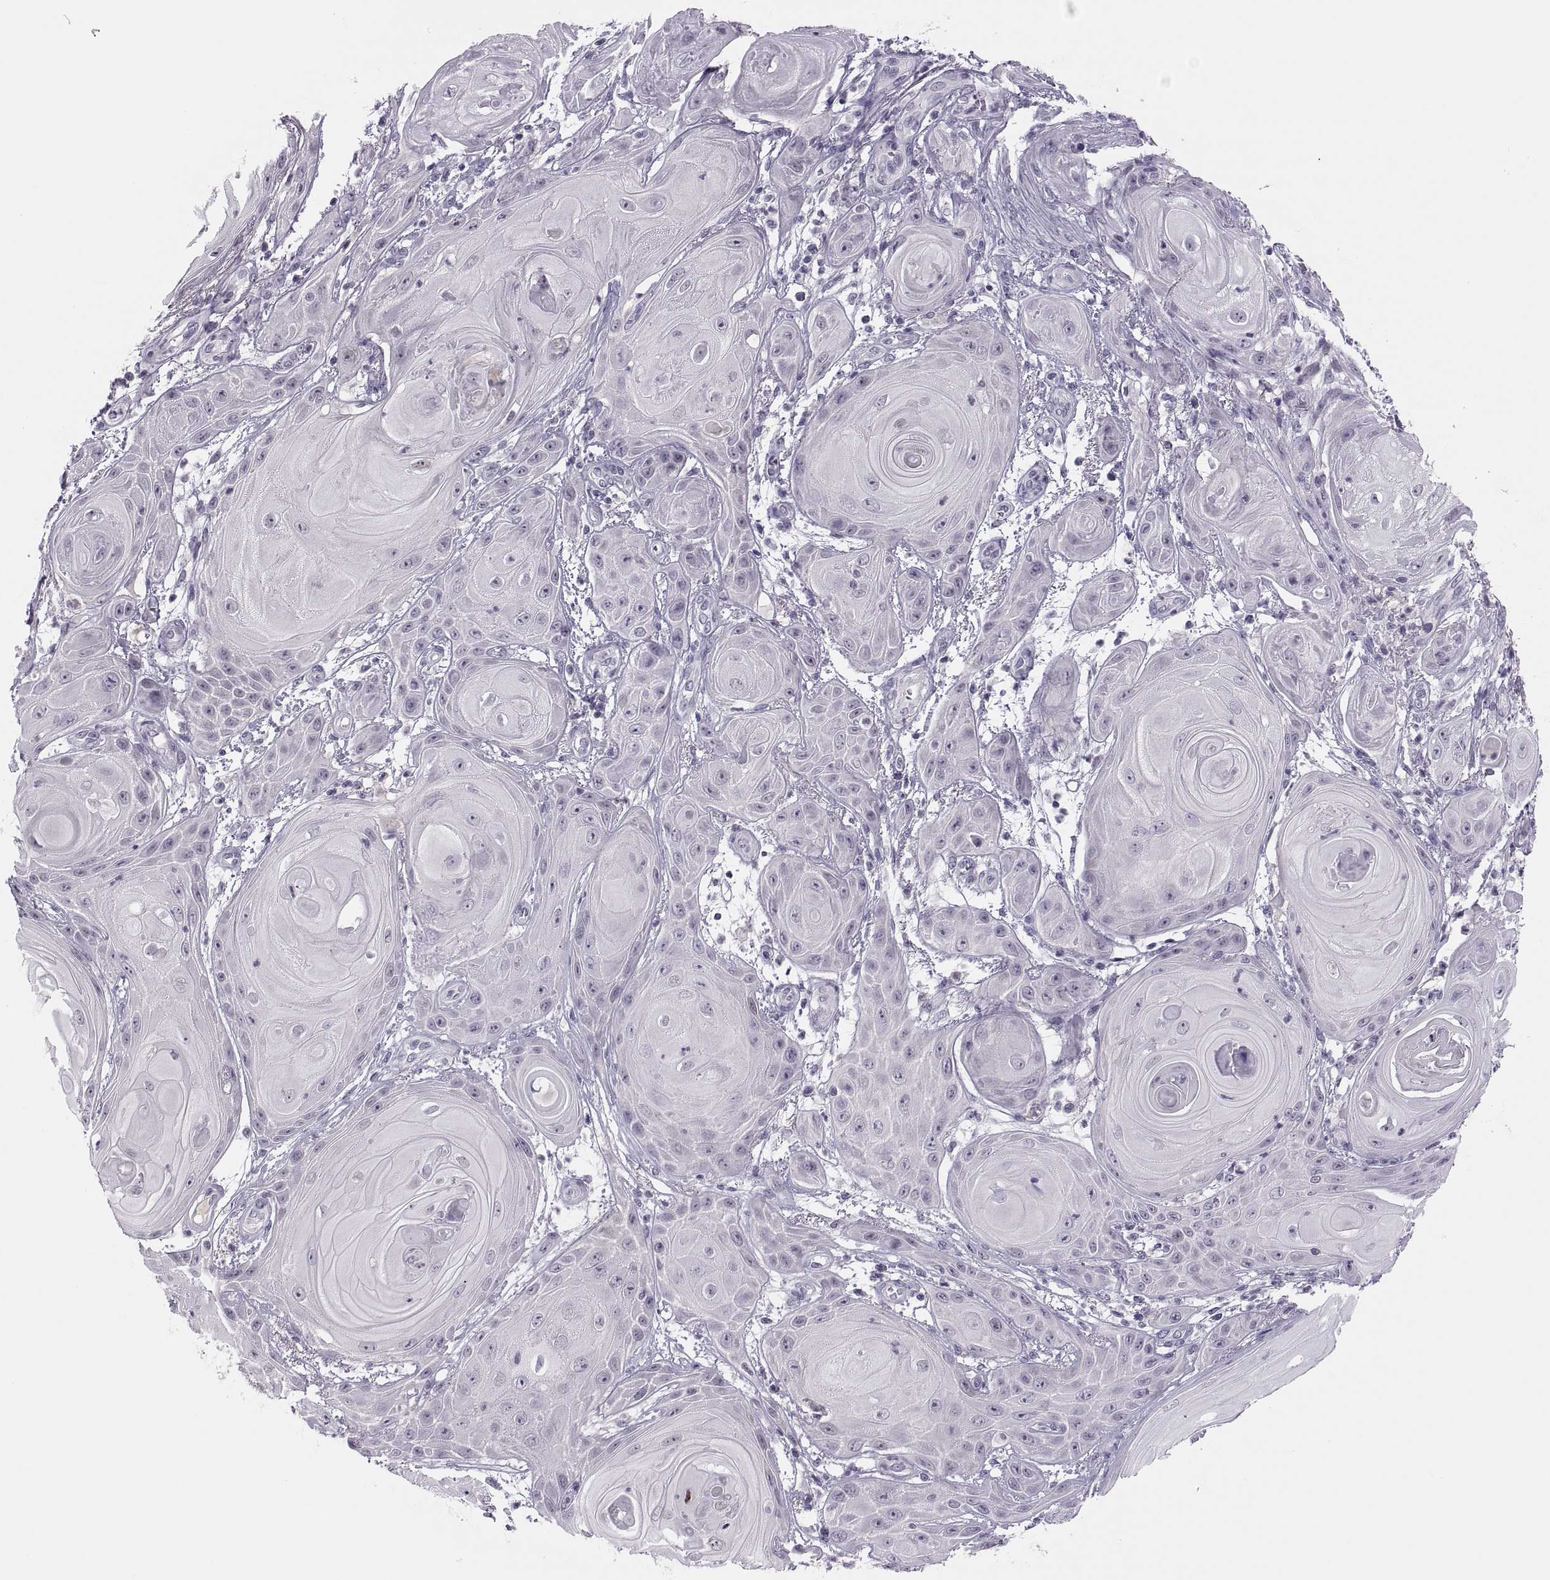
{"staining": {"intensity": "negative", "quantity": "none", "location": "none"}, "tissue": "skin cancer", "cell_type": "Tumor cells", "image_type": "cancer", "snomed": [{"axis": "morphology", "description": "Squamous cell carcinoma, NOS"}, {"axis": "topography", "description": "Skin"}], "caption": "Immunohistochemistry image of neoplastic tissue: skin cancer (squamous cell carcinoma) stained with DAB displays no significant protein expression in tumor cells. Brightfield microscopy of immunohistochemistry stained with DAB (3,3'-diaminobenzidine) (brown) and hematoxylin (blue), captured at high magnification.", "gene": "CHCT1", "patient": {"sex": "male", "age": 62}}